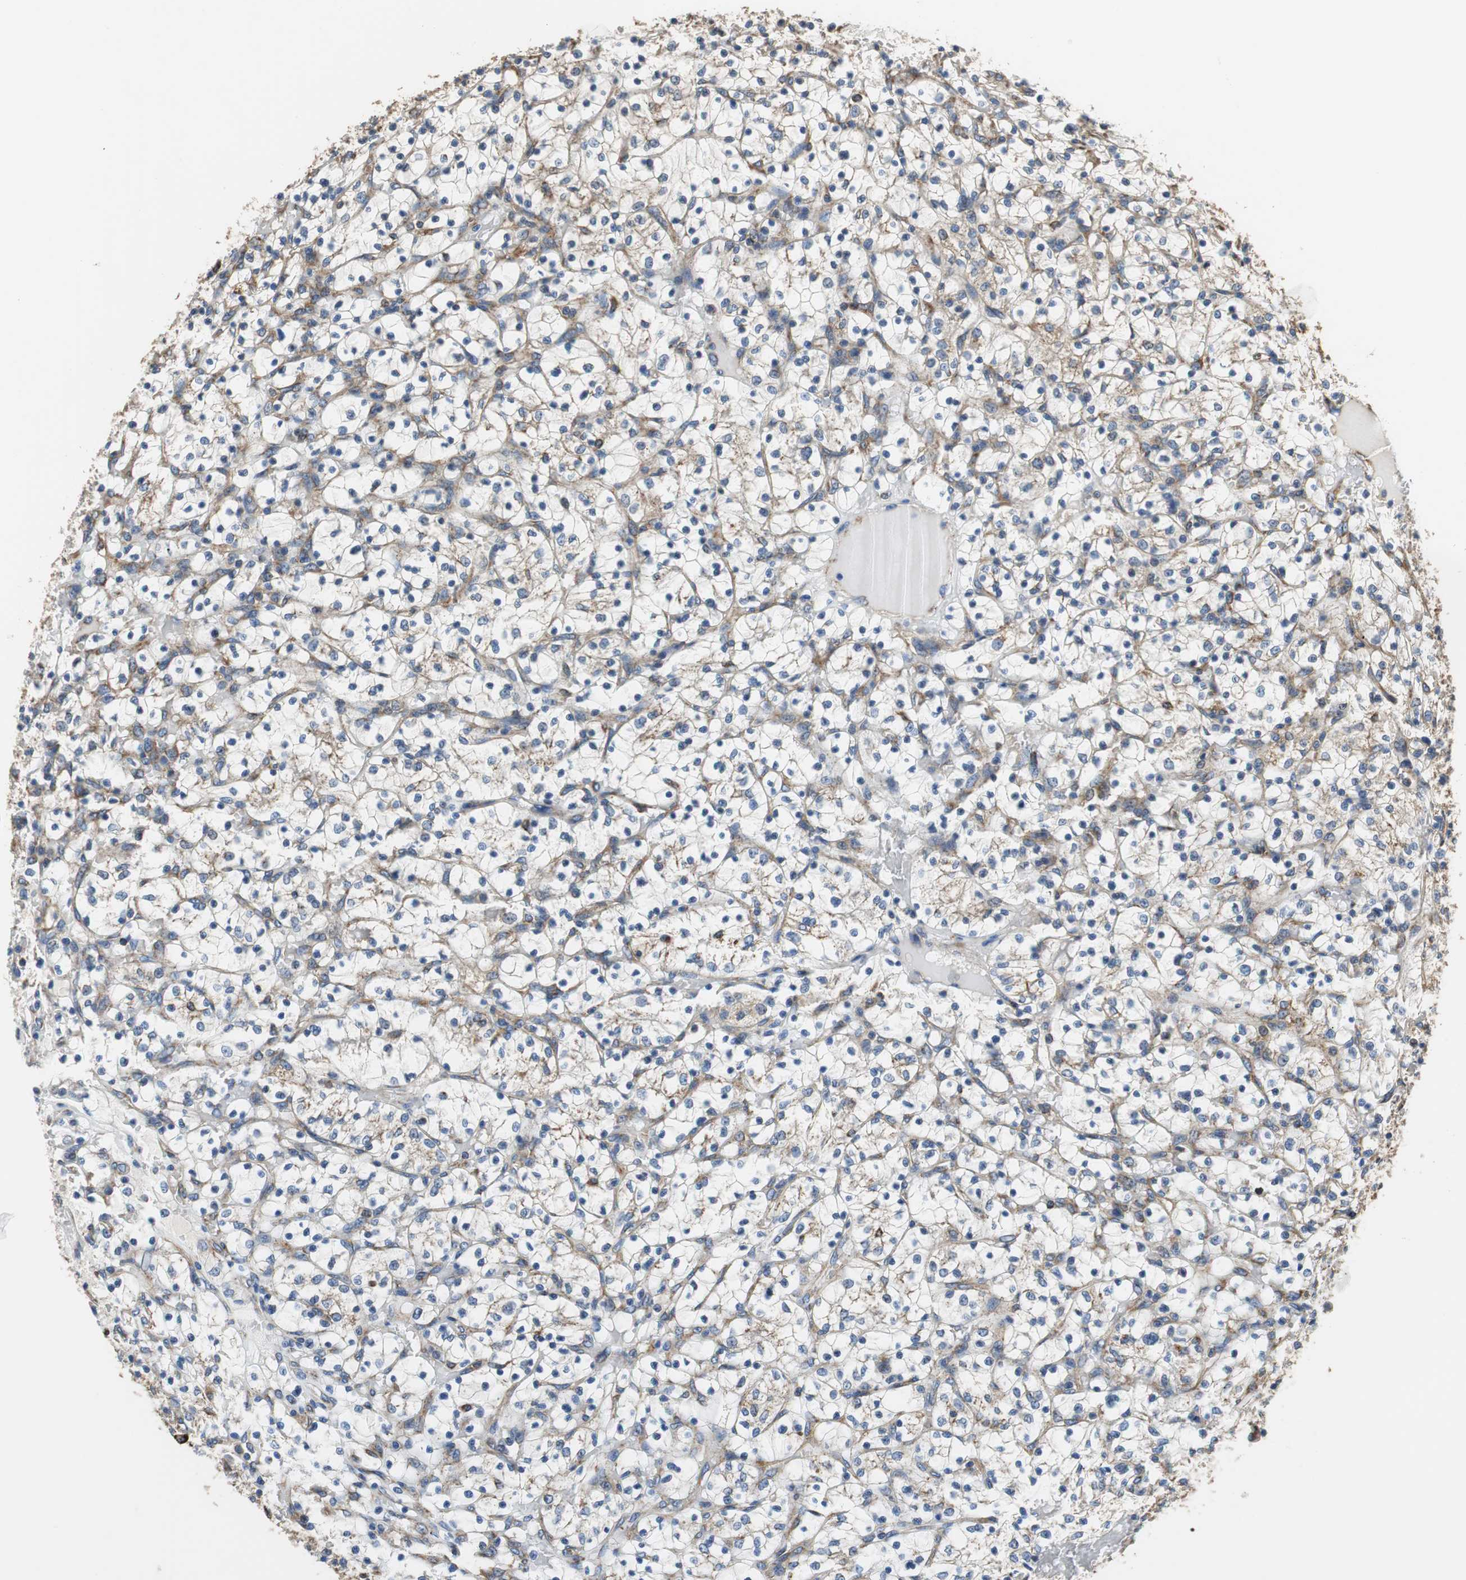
{"staining": {"intensity": "moderate", "quantity": "<25%", "location": "cytoplasmic/membranous"}, "tissue": "renal cancer", "cell_type": "Tumor cells", "image_type": "cancer", "snomed": [{"axis": "morphology", "description": "Adenocarcinoma, NOS"}, {"axis": "topography", "description": "Kidney"}], "caption": "Renal cancer (adenocarcinoma) stained with DAB (3,3'-diaminobenzidine) IHC exhibits low levels of moderate cytoplasmic/membranous expression in approximately <25% of tumor cells.", "gene": "GSTK1", "patient": {"sex": "female", "age": 69}}